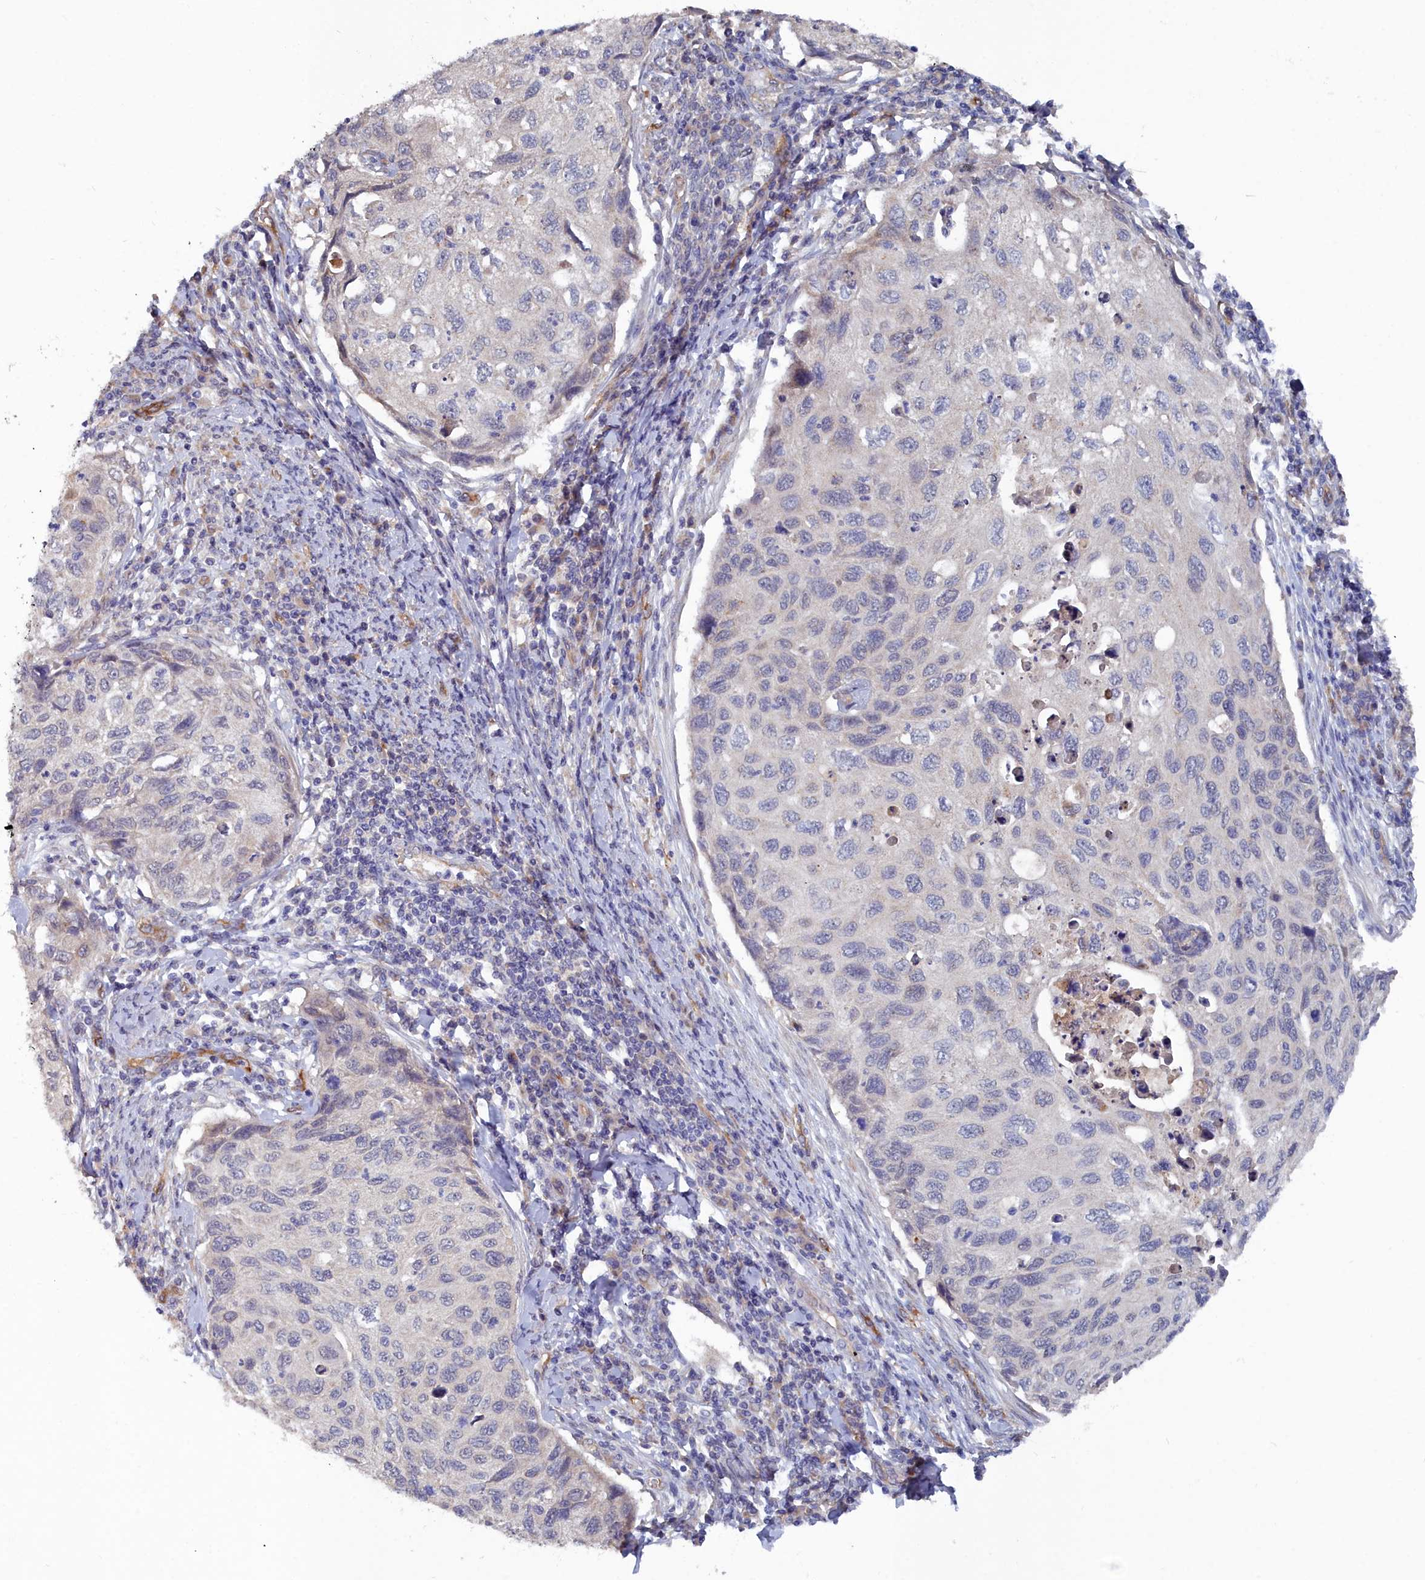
{"staining": {"intensity": "negative", "quantity": "none", "location": "none"}, "tissue": "cervical cancer", "cell_type": "Tumor cells", "image_type": "cancer", "snomed": [{"axis": "morphology", "description": "Squamous cell carcinoma, NOS"}, {"axis": "topography", "description": "Cervix"}], "caption": "Protein analysis of cervical cancer displays no significant positivity in tumor cells.", "gene": "RDX", "patient": {"sex": "female", "age": 70}}